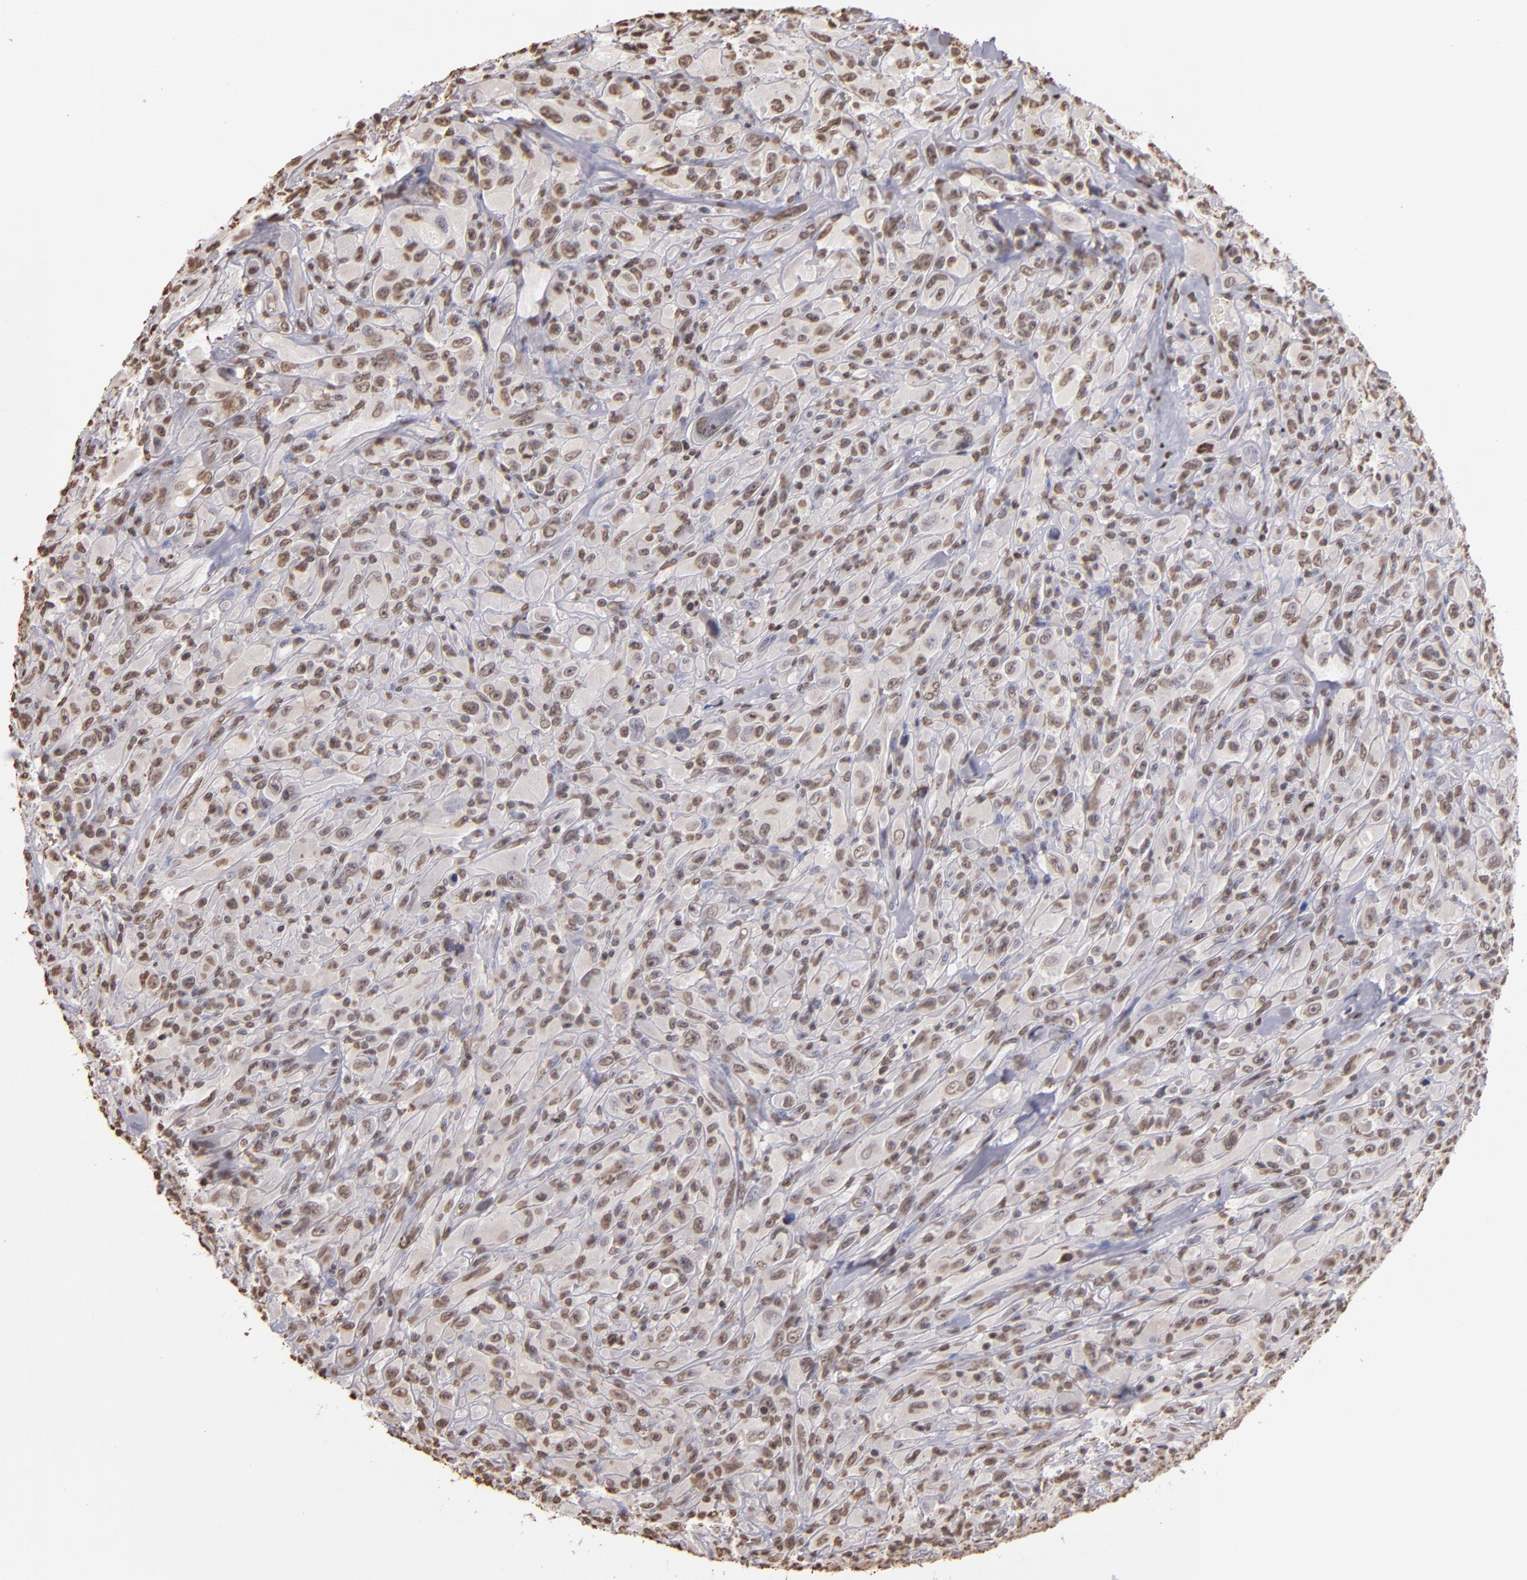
{"staining": {"intensity": "weak", "quantity": "25%-75%", "location": "nuclear"}, "tissue": "glioma", "cell_type": "Tumor cells", "image_type": "cancer", "snomed": [{"axis": "morphology", "description": "Glioma, malignant, High grade"}, {"axis": "topography", "description": "Brain"}], "caption": "Immunohistochemical staining of malignant high-grade glioma exhibits weak nuclear protein staining in about 25%-75% of tumor cells.", "gene": "LBX1", "patient": {"sex": "male", "age": 48}}